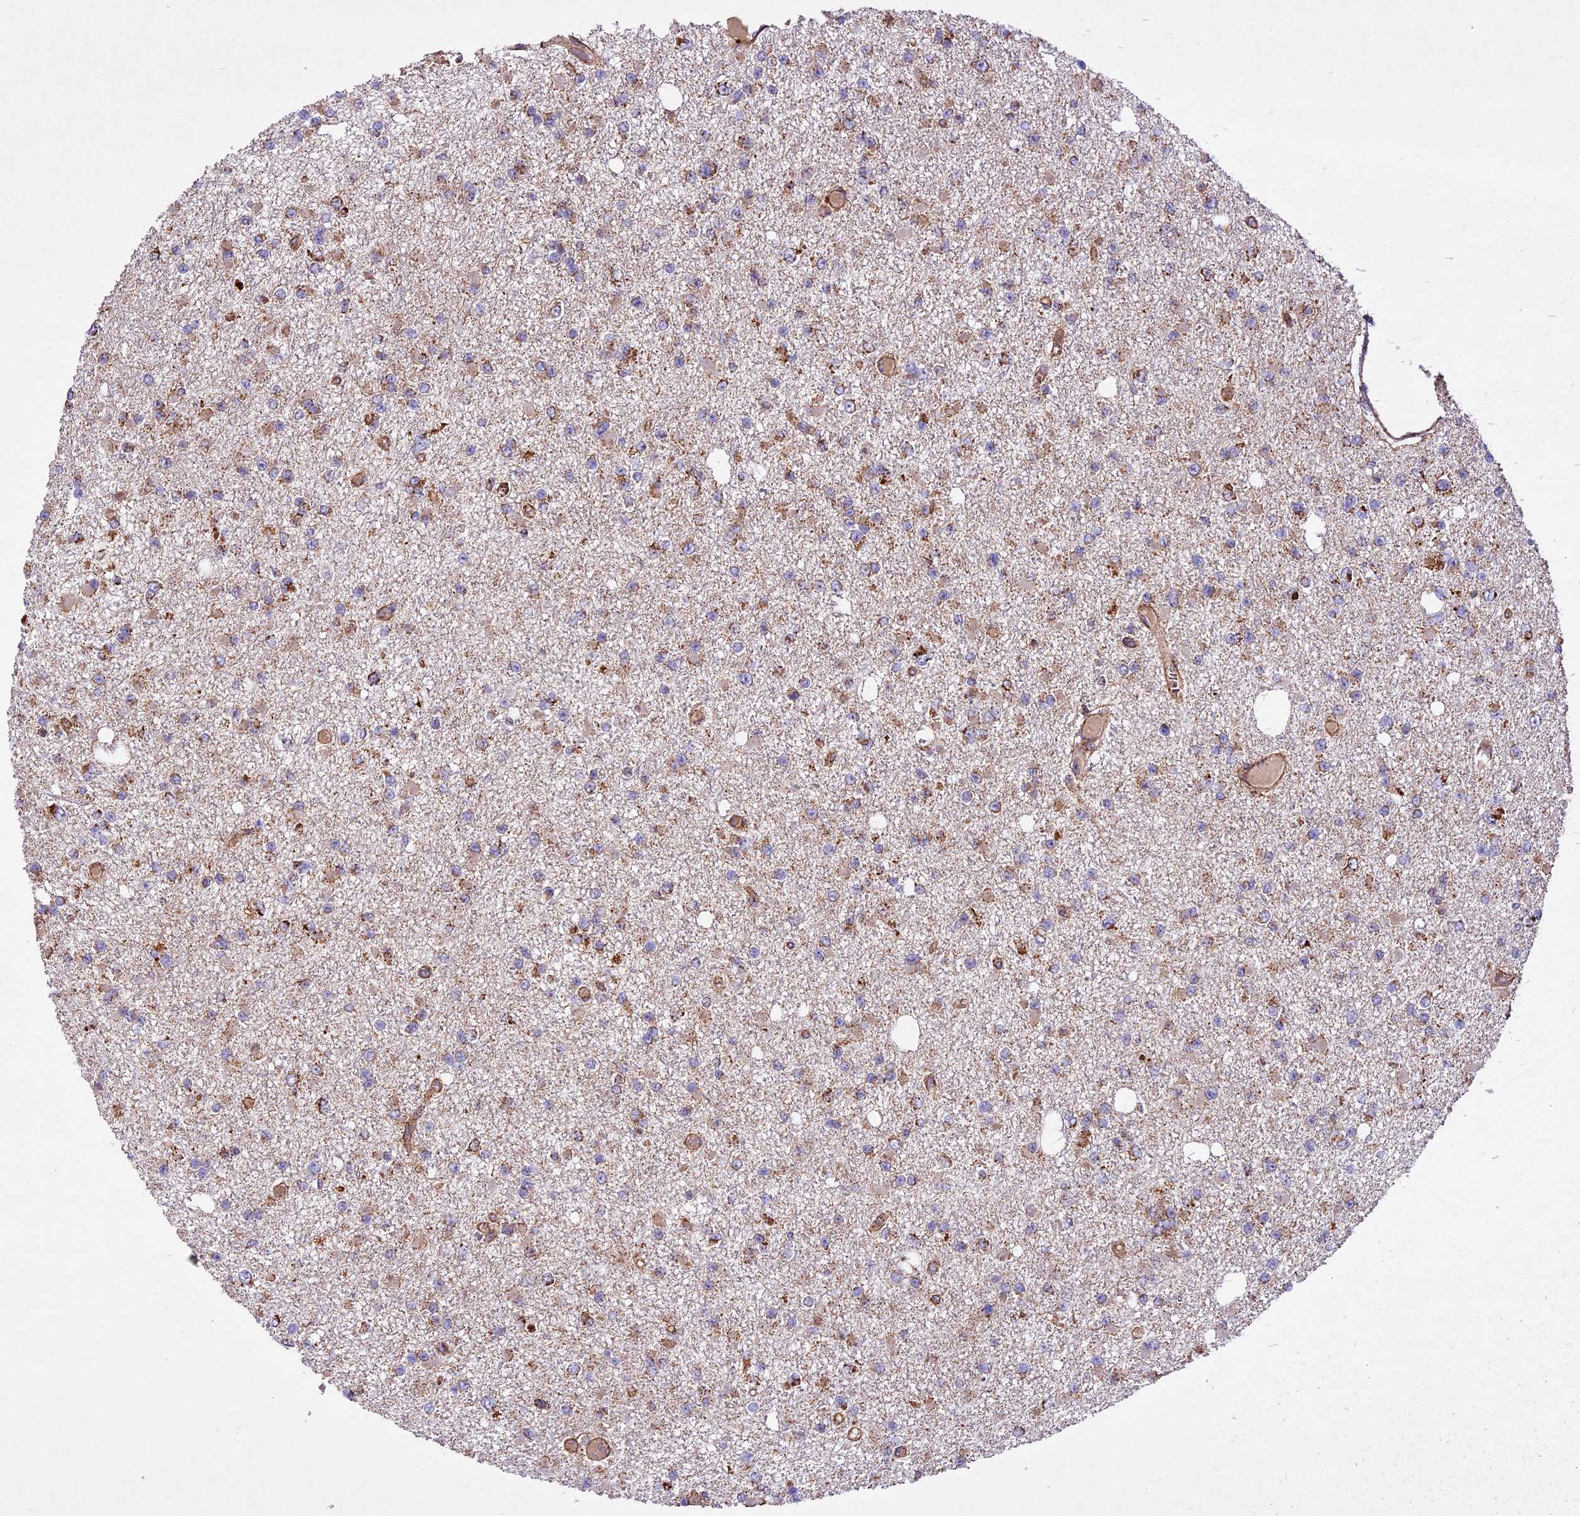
{"staining": {"intensity": "moderate", "quantity": "<25%", "location": "cytoplasmic/membranous"}, "tissue": "glioma", "cell_type": "Tumor cells", "image_type": "cancer", "snomed": [{"axis": "morphology", "description": "Glioma, malignant, Low grade"}, {"axis": "topography", "description": "Brain"}], "caption": "Malignant glioma (low-grade) was stained to show a protein in brown. There is low levels of moderate cytoplasmic/membranous expression in about <25% of tumor cells. Nuclei are stained in blue.", "gene": "NDUFA8", "patient": {"sex": "female", "age": 22}}